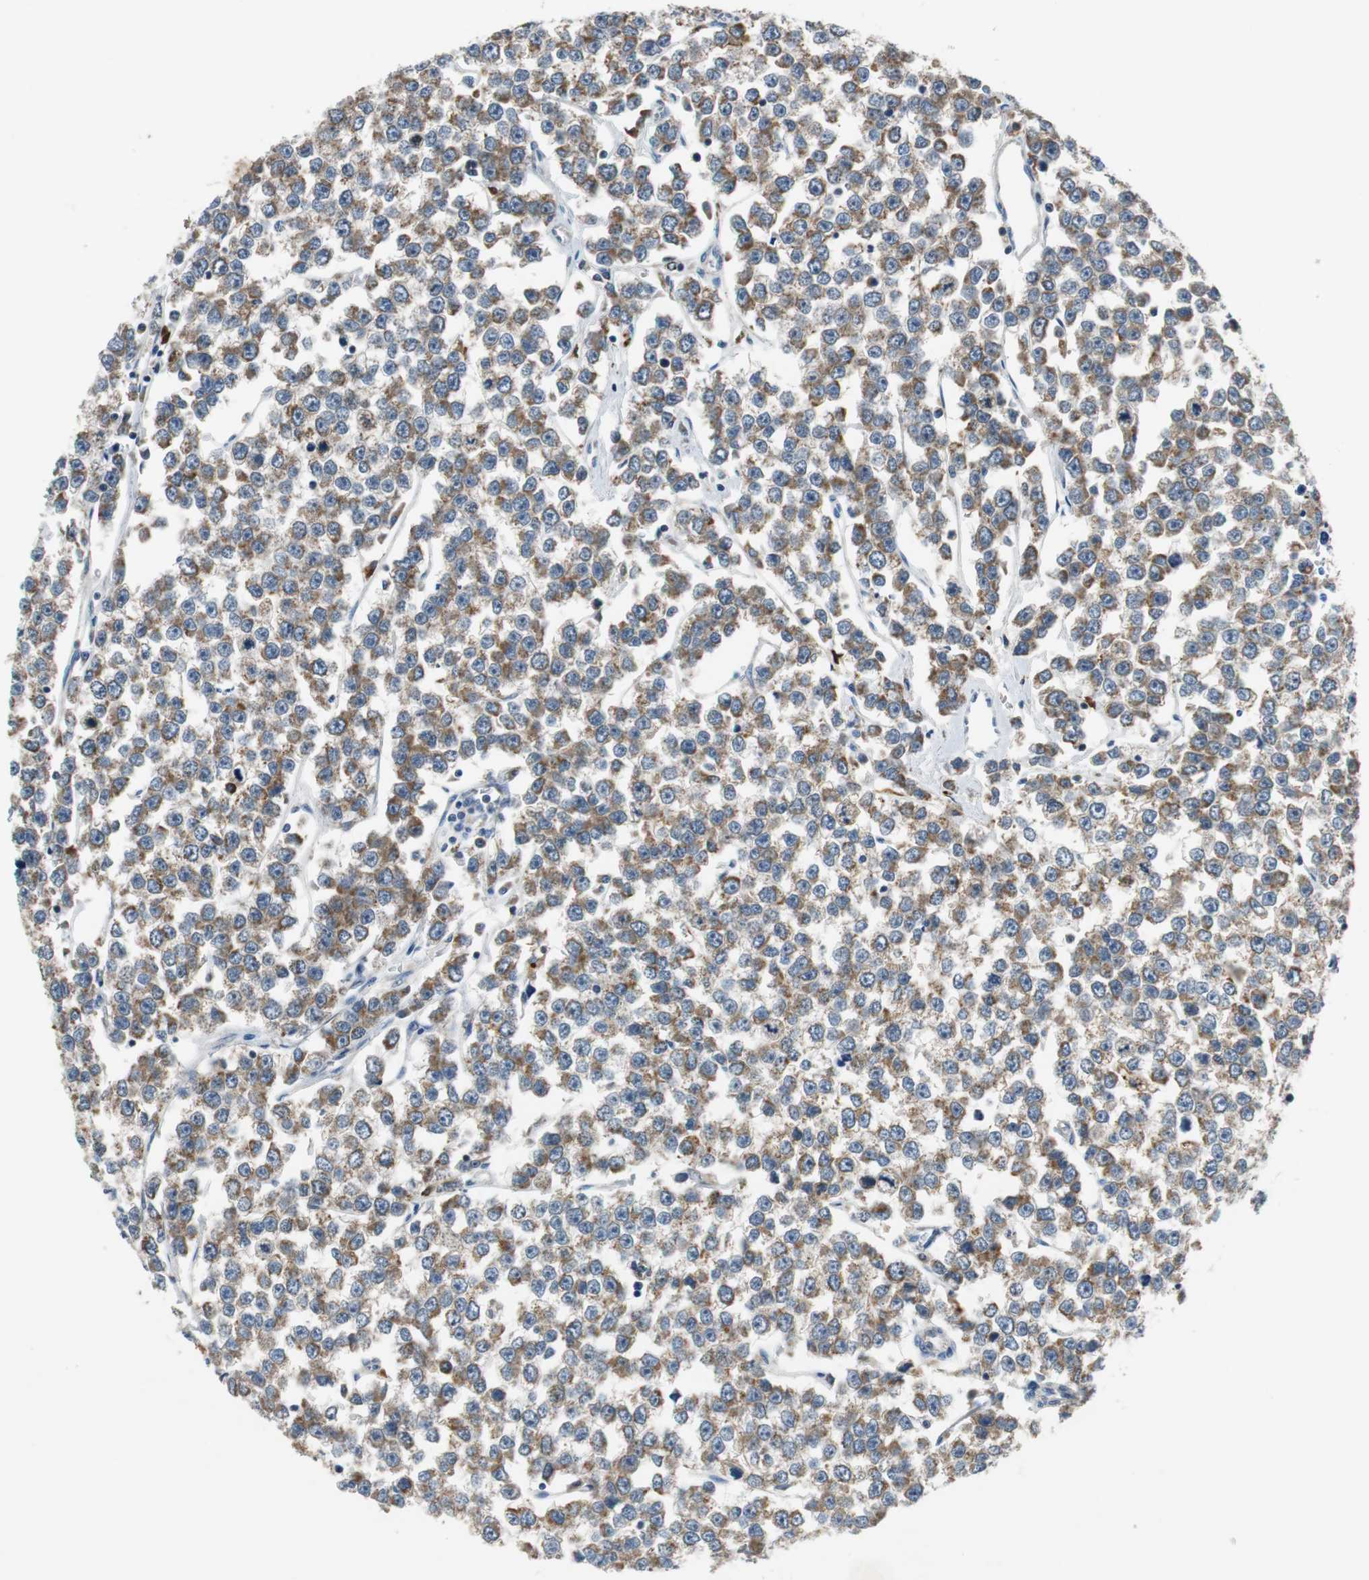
{"staining": {"intensity": "moderate", "quantity": ">75%", "location": "cytoplasmic/membranous"}, "tissue": "testis cancer", "cell_type": "Tumor cells", "image_type": "cancer", "snomed": [{"axis": "morphology", "description": "Seminoma, NOS"}, {"axis": "morphology", "description": "Carcinoma, Embryonal, NOS"}, {"axis": "topography", "description": "Testis"}], "caption": "A photomicrograph showing moderate cytoplasmic/membranous staining in about >75% of tumor cells in testis cancer, as visualized by brown immunohistochemical staining.", "gene": "NLGN1", "patient": {"sex": "male", "age": 52}}